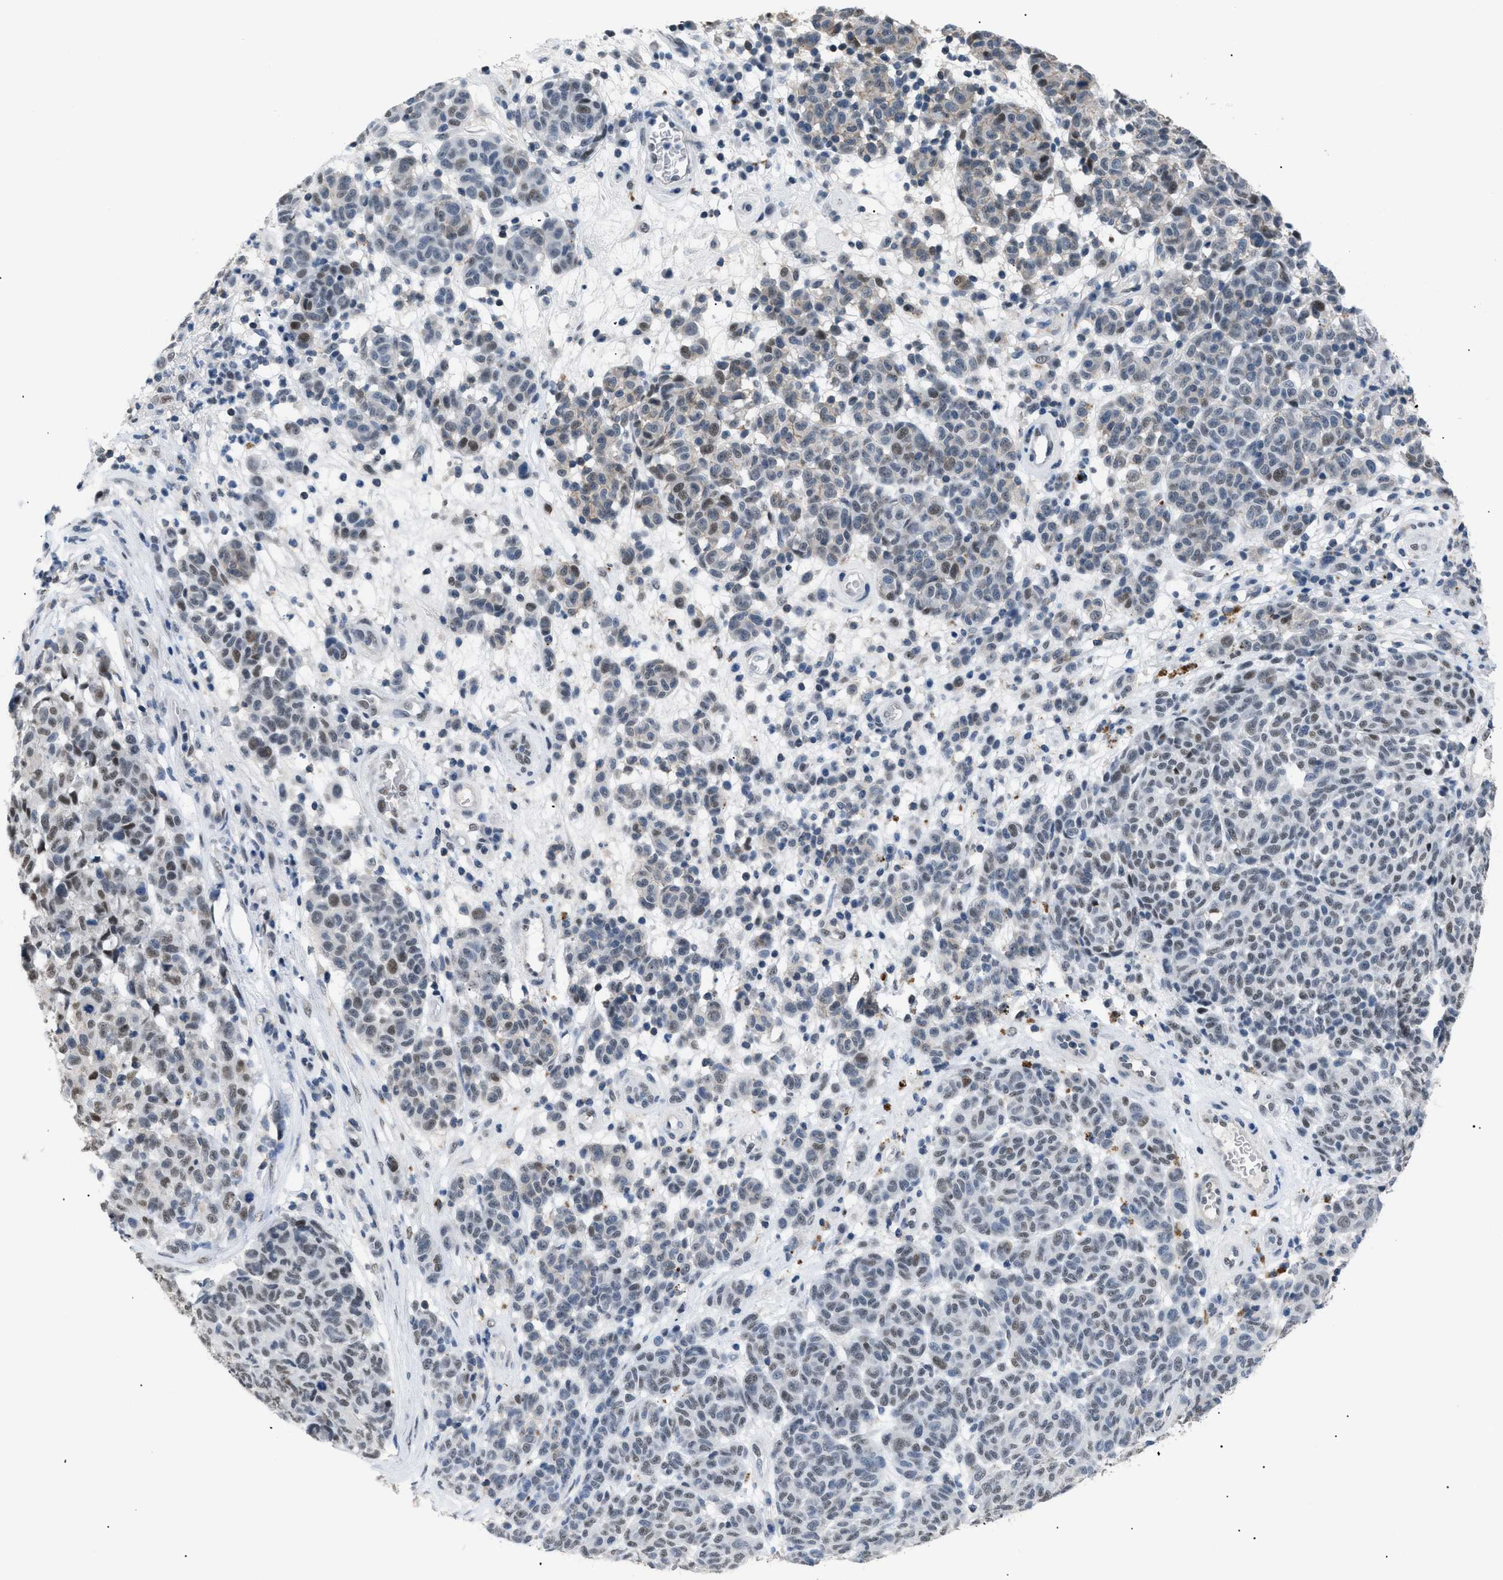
{"staining": {"intensity": "weak", "quantity": "25%-75%", "location": "nuclear"}, "tissue": "melanoma", "cell_type": "Tumor cells", "image_type": "cancer", "snomed": [{"axis": "morphology", "description": "Malignant melanoma, NOS"}, {"axis": "topography", "description": "Skin"}], "caption": "The micrograph exhibits immunohistochemical staining of melanoma. There is weak nuclear staining is identified in about 25%-75% of tumor cells.", "gene": "KCNC3", "patient": {"sex": "male", "age": 59}}